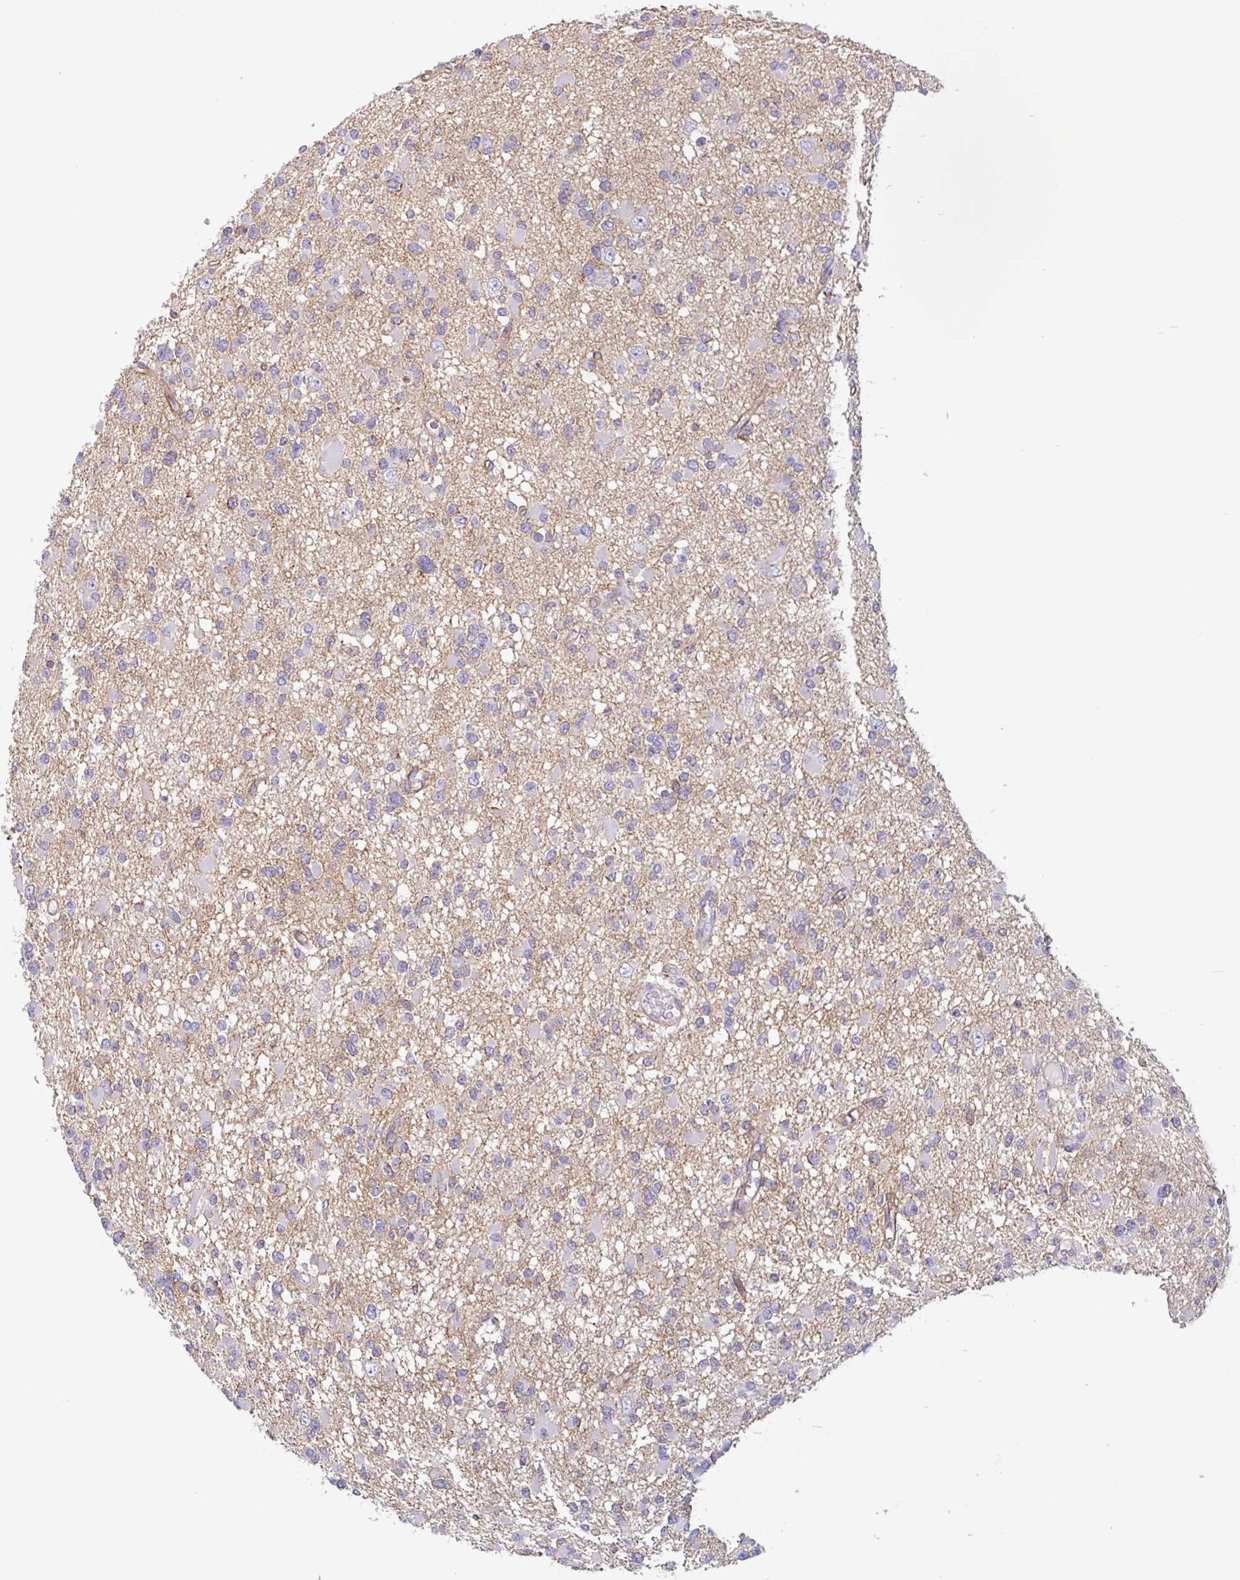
{"staining": {"intensity": "negative", "quantity": "none", "location": "none"}, "tissue": "glioma", "cell_type": "Tumor cells", "image_type": "cancer", "snomed": [{"axis": "morphology", "description": "Glioma, malignant, Low grade"}, {"axis": "topography", "description": "Brain"}], "caption": "Image shows no protein positivity in tumor cells of malignant glioma (low-grade) tissue.", "gene": "MYH10", "patient": {"sex": "female", "age": 22}}